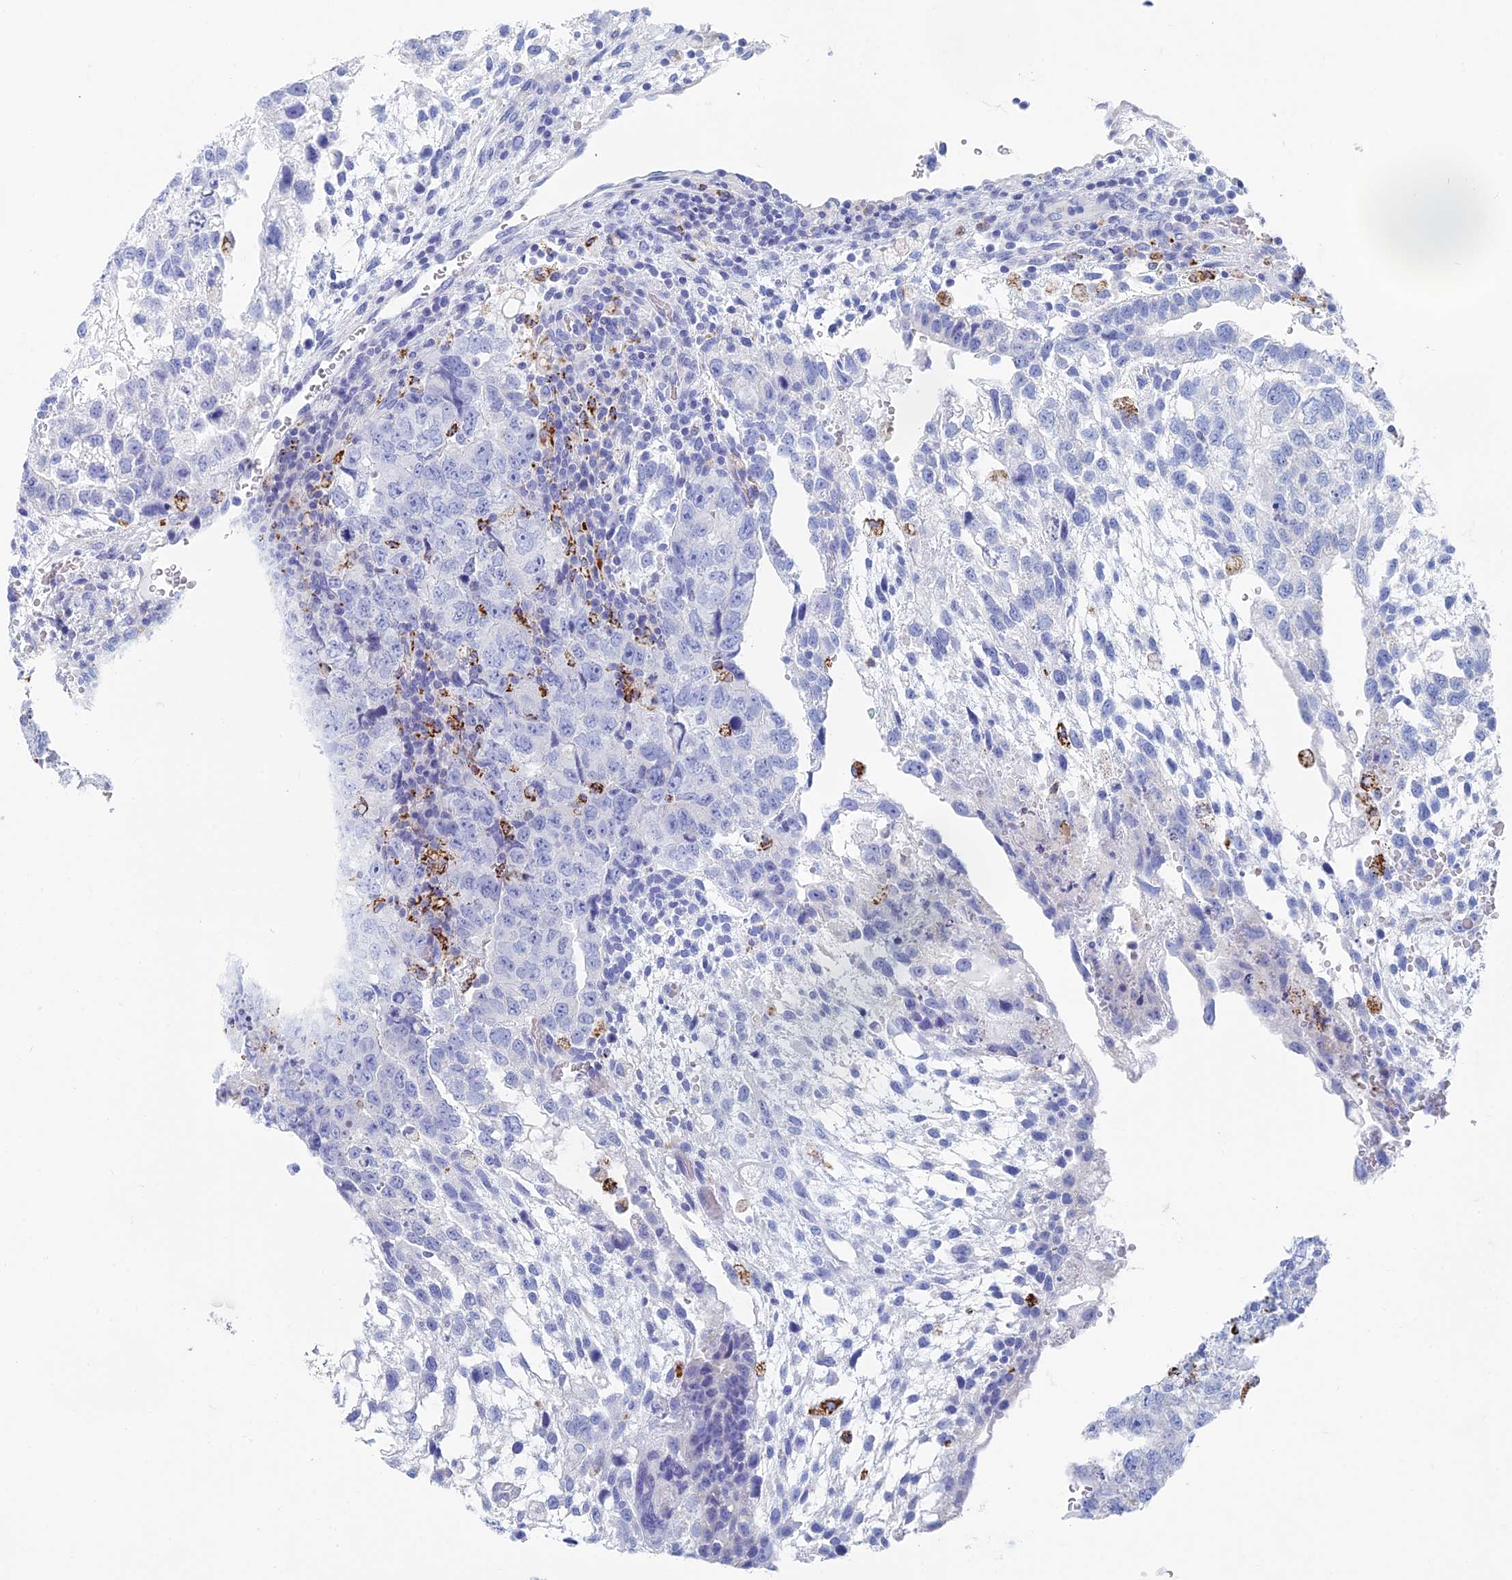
{"staining": {"intensity": "negative", "quantity": "none", "location": "none"}, "tissue": "testis cancer", "cell_type": "Tumor cells", "image_type": "cancer", "snomed": [{"axis": "morphology", "description": "Normal tissue, NOS"}, {"axis": "morphology", "description": "Carcinoma, Embryonal, NOS"}, {"axis": "topography", "description": "Testis"}], "caption": "A histopathology image of human testis embryonal carcinoma is negative for staining in tumor cells.", "gene": "ALMS1", "patient": {"sex": "male", "age": 36}}